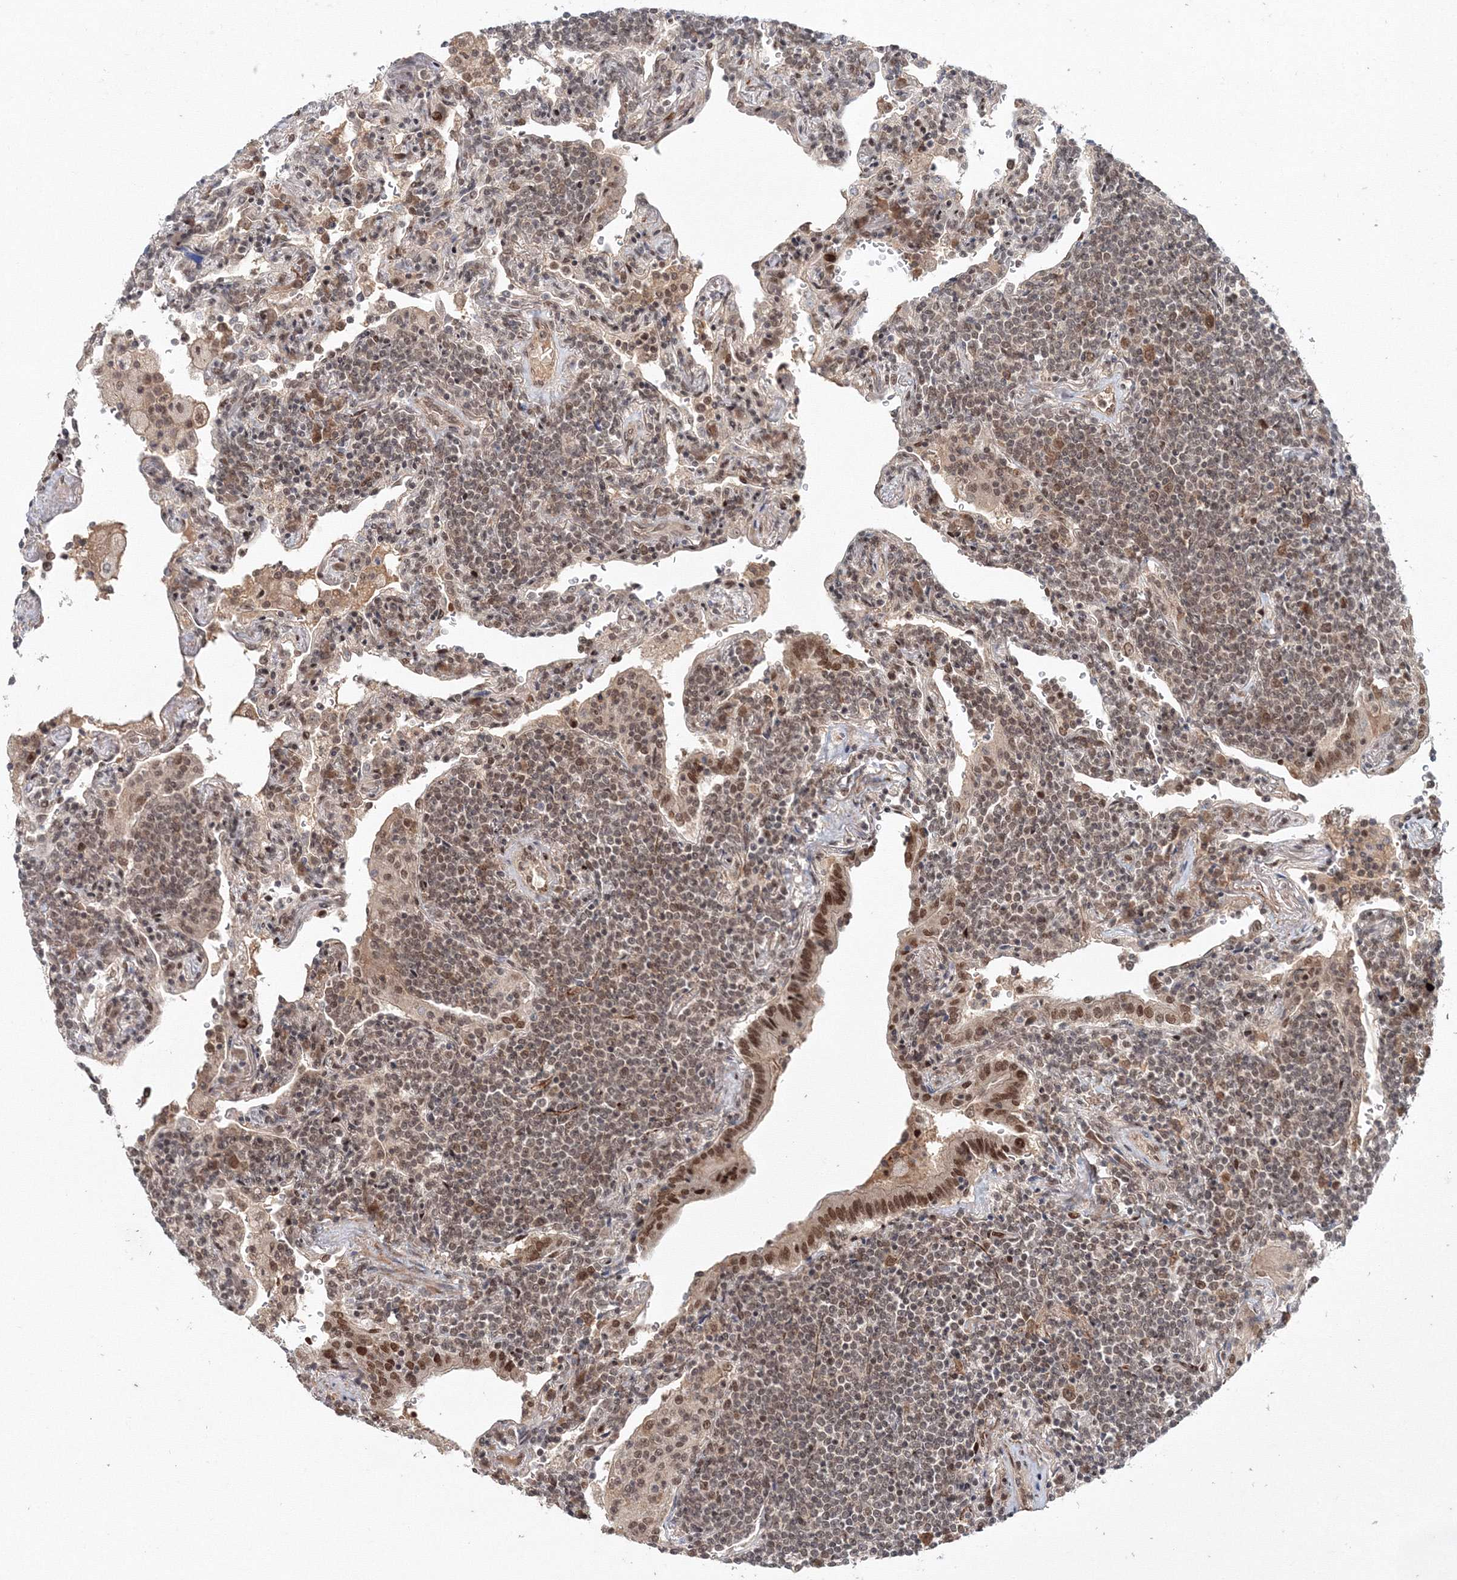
{"staining": {"intensity": "moderate", "quantity": ">75%", "location": "nuclear"}, "tissue": "lymphoma", "cell_type": "Tumor cells", "image_type": "cancer", "snomed": [{"axis": "morphology", "description": "Malignant lymphoma, non-Hodgkin's type, Low grade"}, {"axis": "topography", "description": "Lung"}], "caption": "There is medium levels of moderate nuclear staining in tumor cells of malignant lymphoma, non-Hodgkin's type (low-grade), as demonstrated by immunohistochemical staining (brown color).", "gene": "NOA1", "patient": {"sex": "female", "age": 71}}